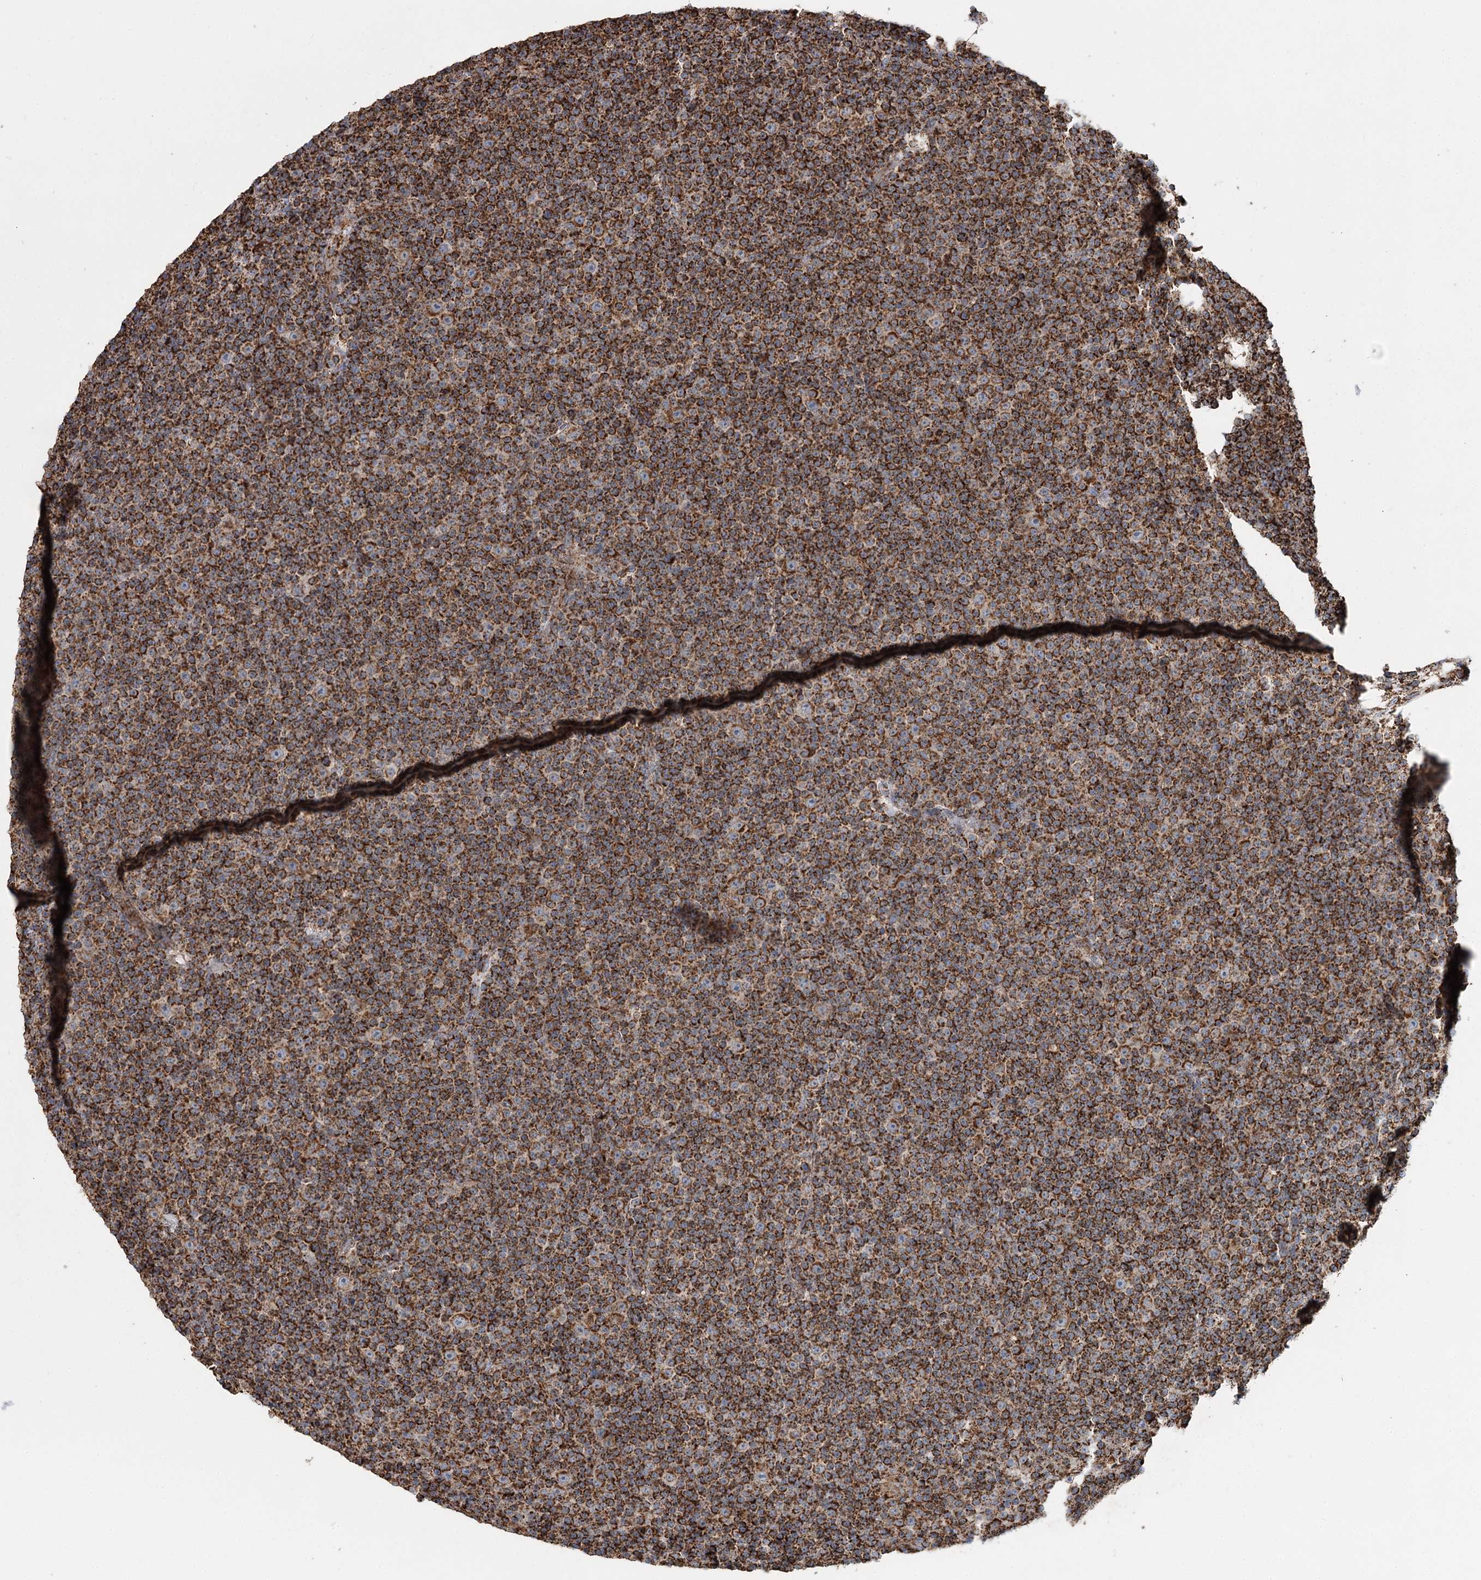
{"staining": {"intensity": "strong", "quantity": ">75%", "location": "cytoplasmic/membranous"}, "tissue": "lymphoma", "cell_type": "Tumor cells", "image_type": "cancer", "snomed": [{"axis": "morphology", "description": "Malignant lymphoma, non-Hodgkin's type, Low grade"}, {"axis": "topography", "description": "Lymph node"}], "caption": "Immunohistochemistry of human malignant lymphoma, non-Hodgkin's type (low-grade) exhibits high levels of strong cytoplasmic/membranous expression in about >75% of tumor cells.", "gene": "APH1A", "patient": {"sex": "female", "age": 67}}